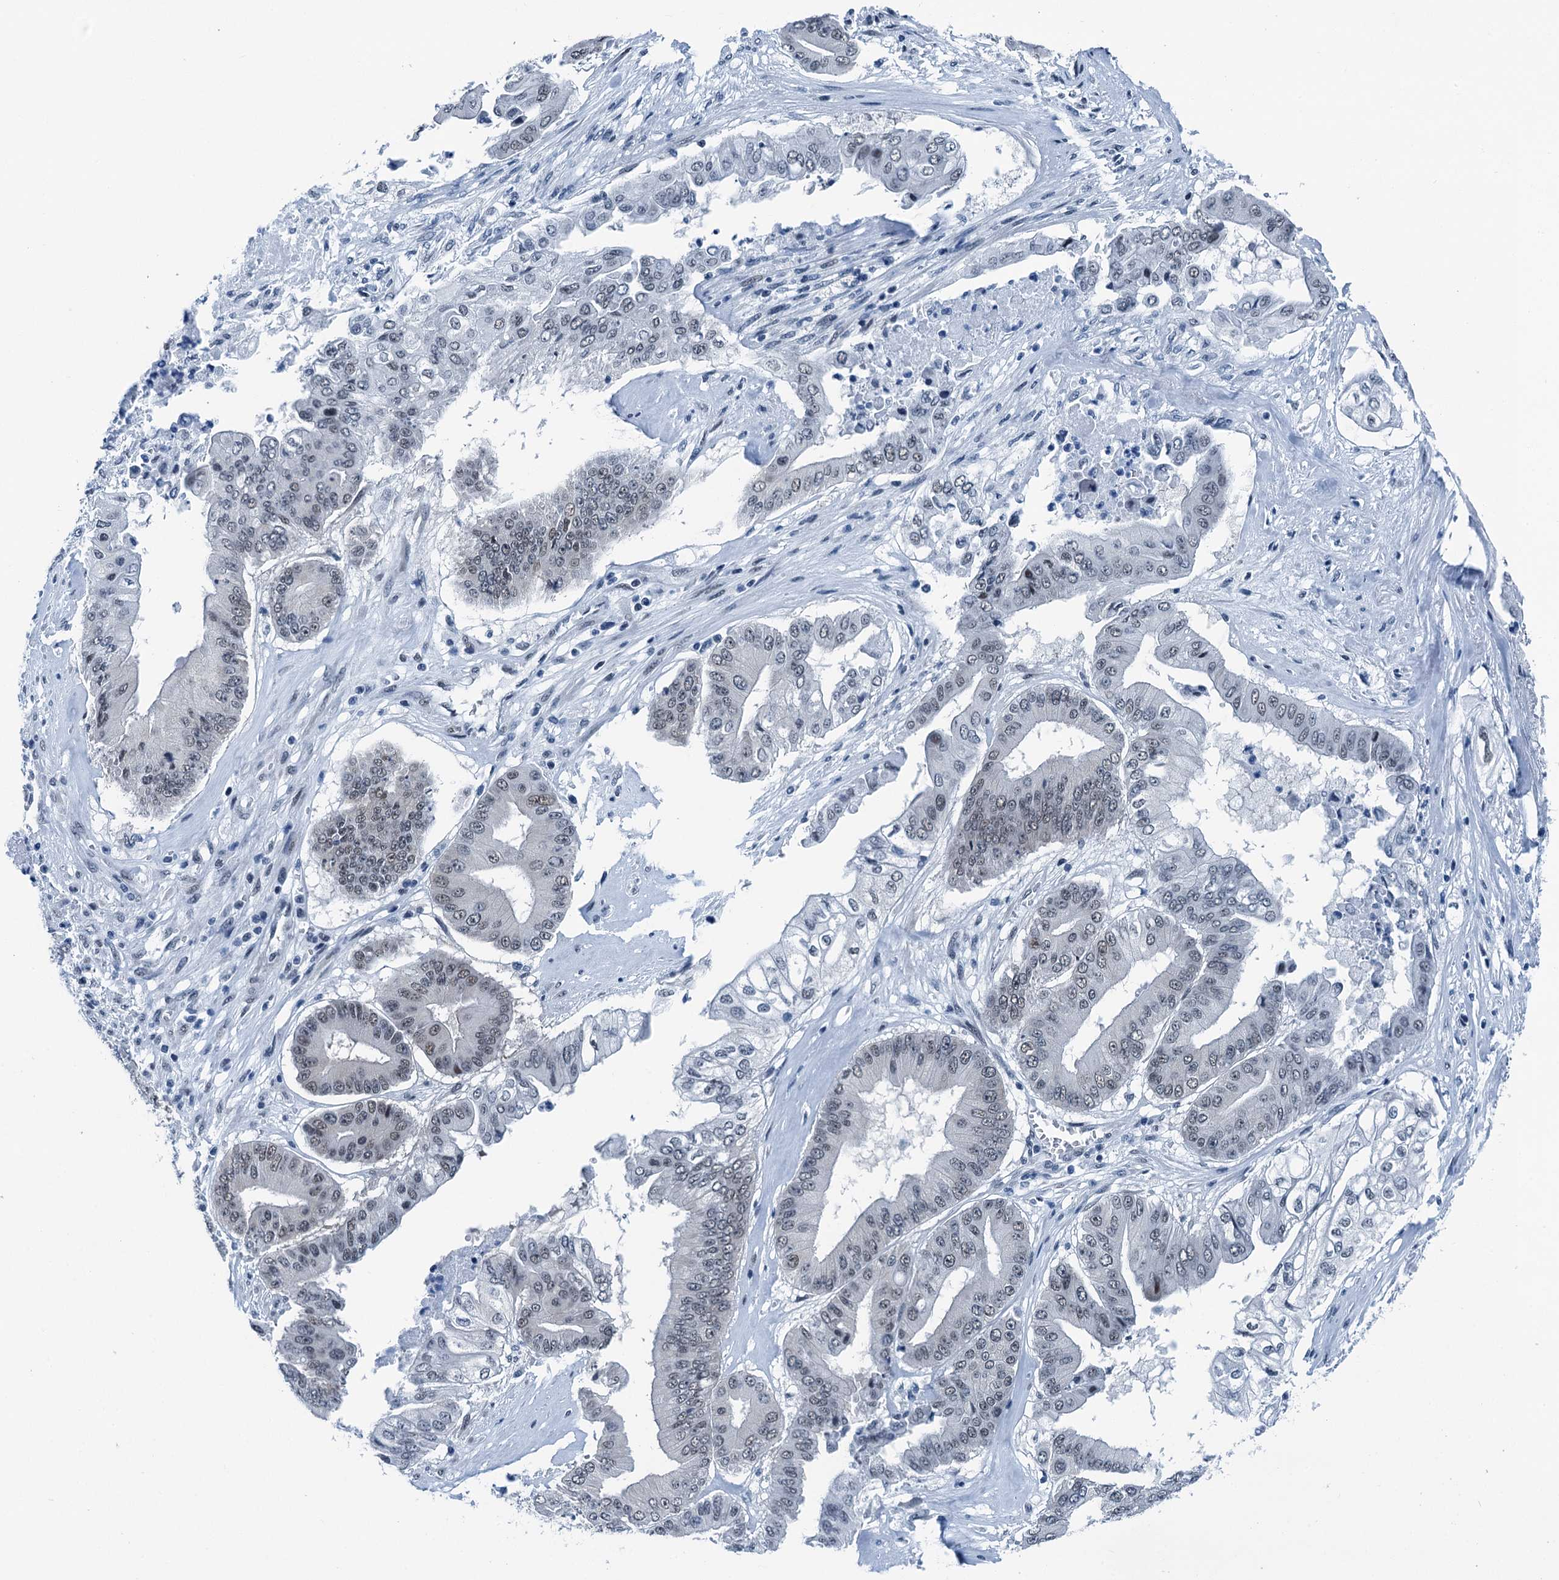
{"staining": {"intensity": "weak", "quantity": "<25%", "location": "nuclear"}, "tissue": "pancreatic cancer", "cell_type": "Tumor cells", "image_type": "cancer", "snomed": [{"axis": "morphology", "description": "Adenocarcinoma, NOS"}, {"axis": "topography", "description": "Pancreas"}], "caption": "Human pancreatic adenocarcinoma stained for a protein using immunohistochemistry (IHC) displays no expression in tumor cells.", "gene": "TRPT1", "patient": {"sex": "female", "age": 77}}